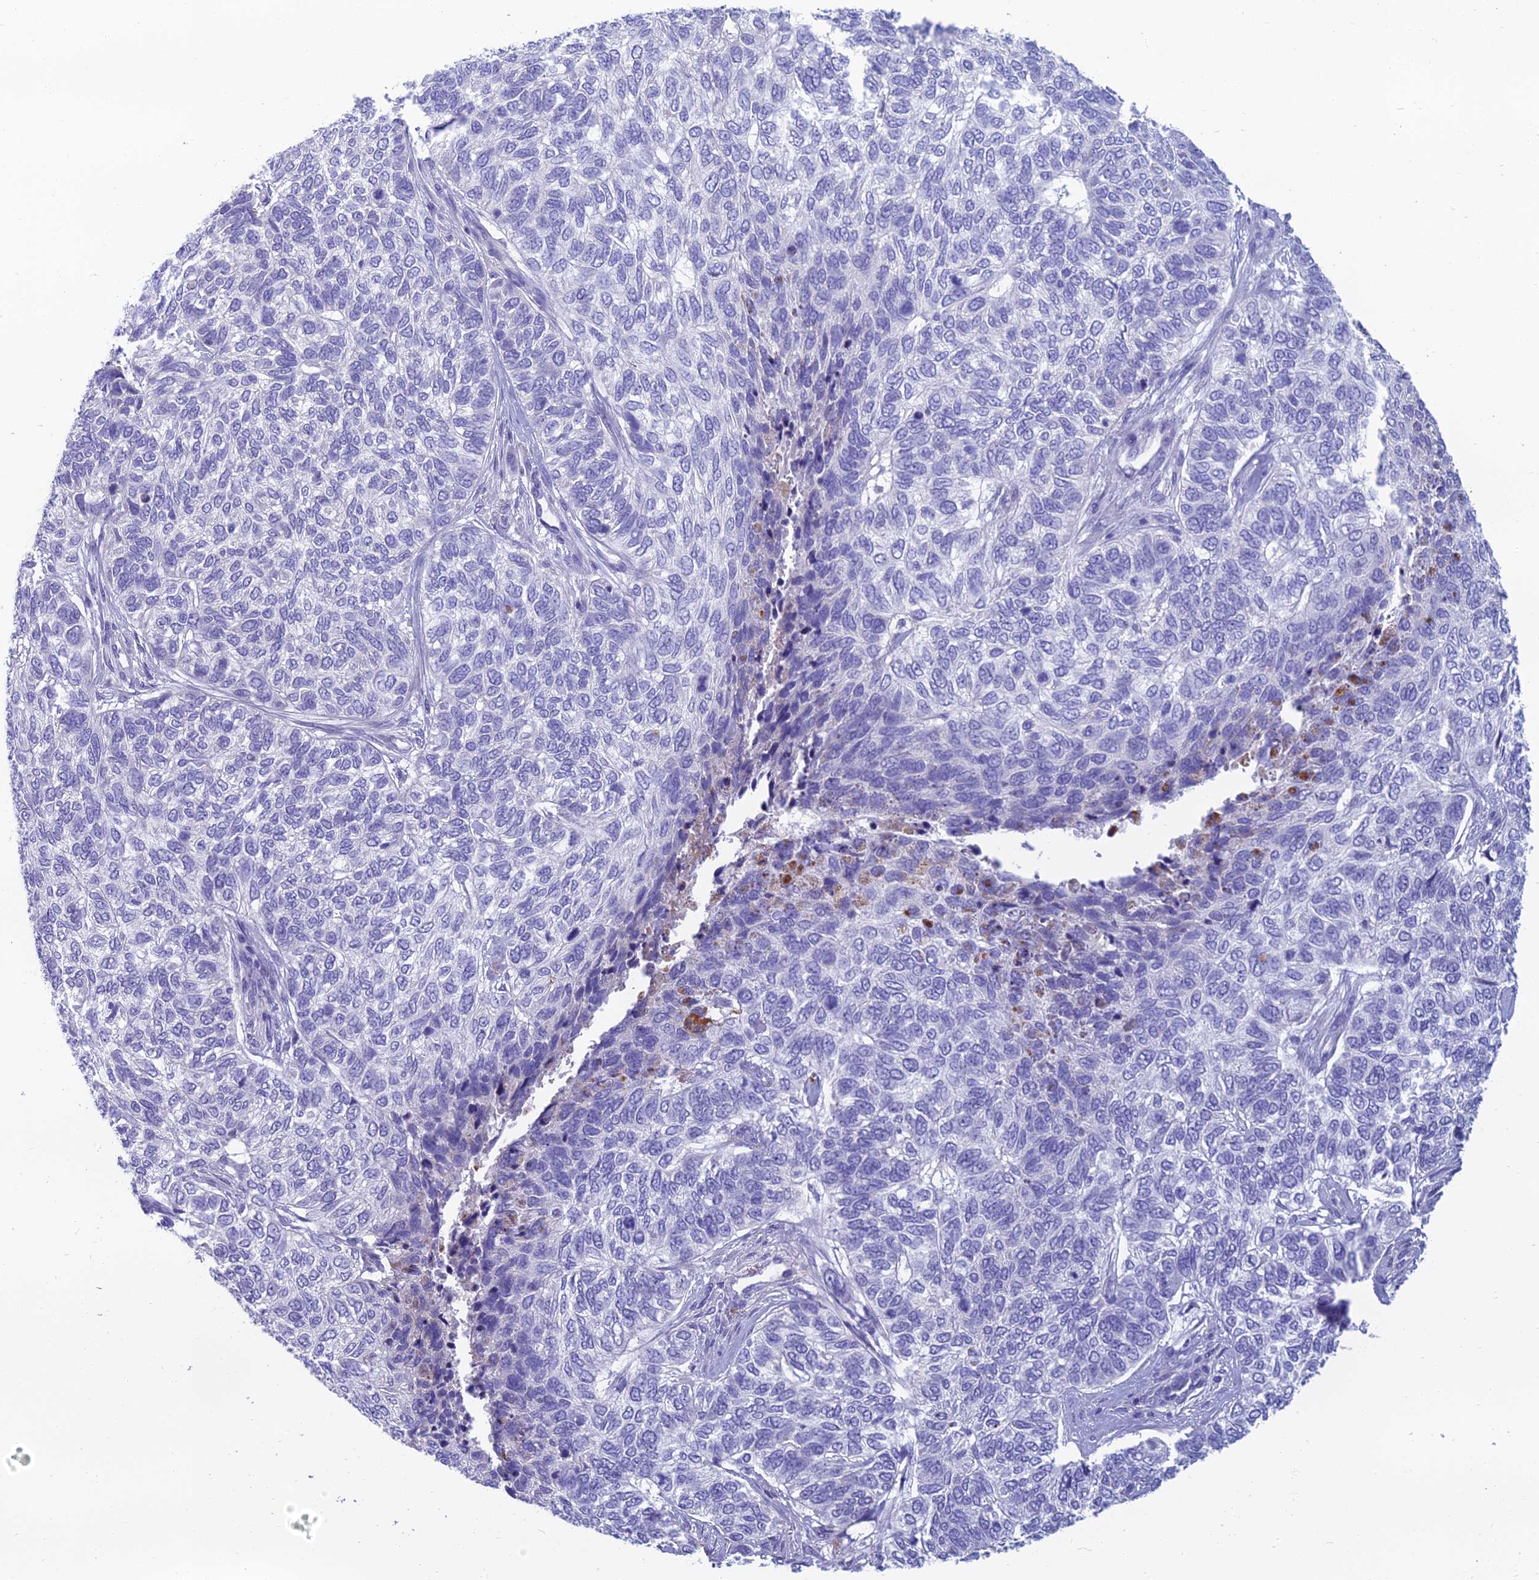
{"staining": {"intensity": "negative", "quantity": "none", "location": "none"}, "tissue": "skin cancer", "cell_type": "Tumor cells", "image_type": "cancer", "snomed": [{"axis": "morphology", "description": "Basal cell carcinoma"}, {"axis": "topography", "description": "Skin"}], "caption": "DAB (3,3'-diaminobenzidine) immunohistochemical staining of human skin cancer shows no significant staining in tumor cells.", "gene": "SPTLC3", "patient": {"sex": "female", "age": 65}}